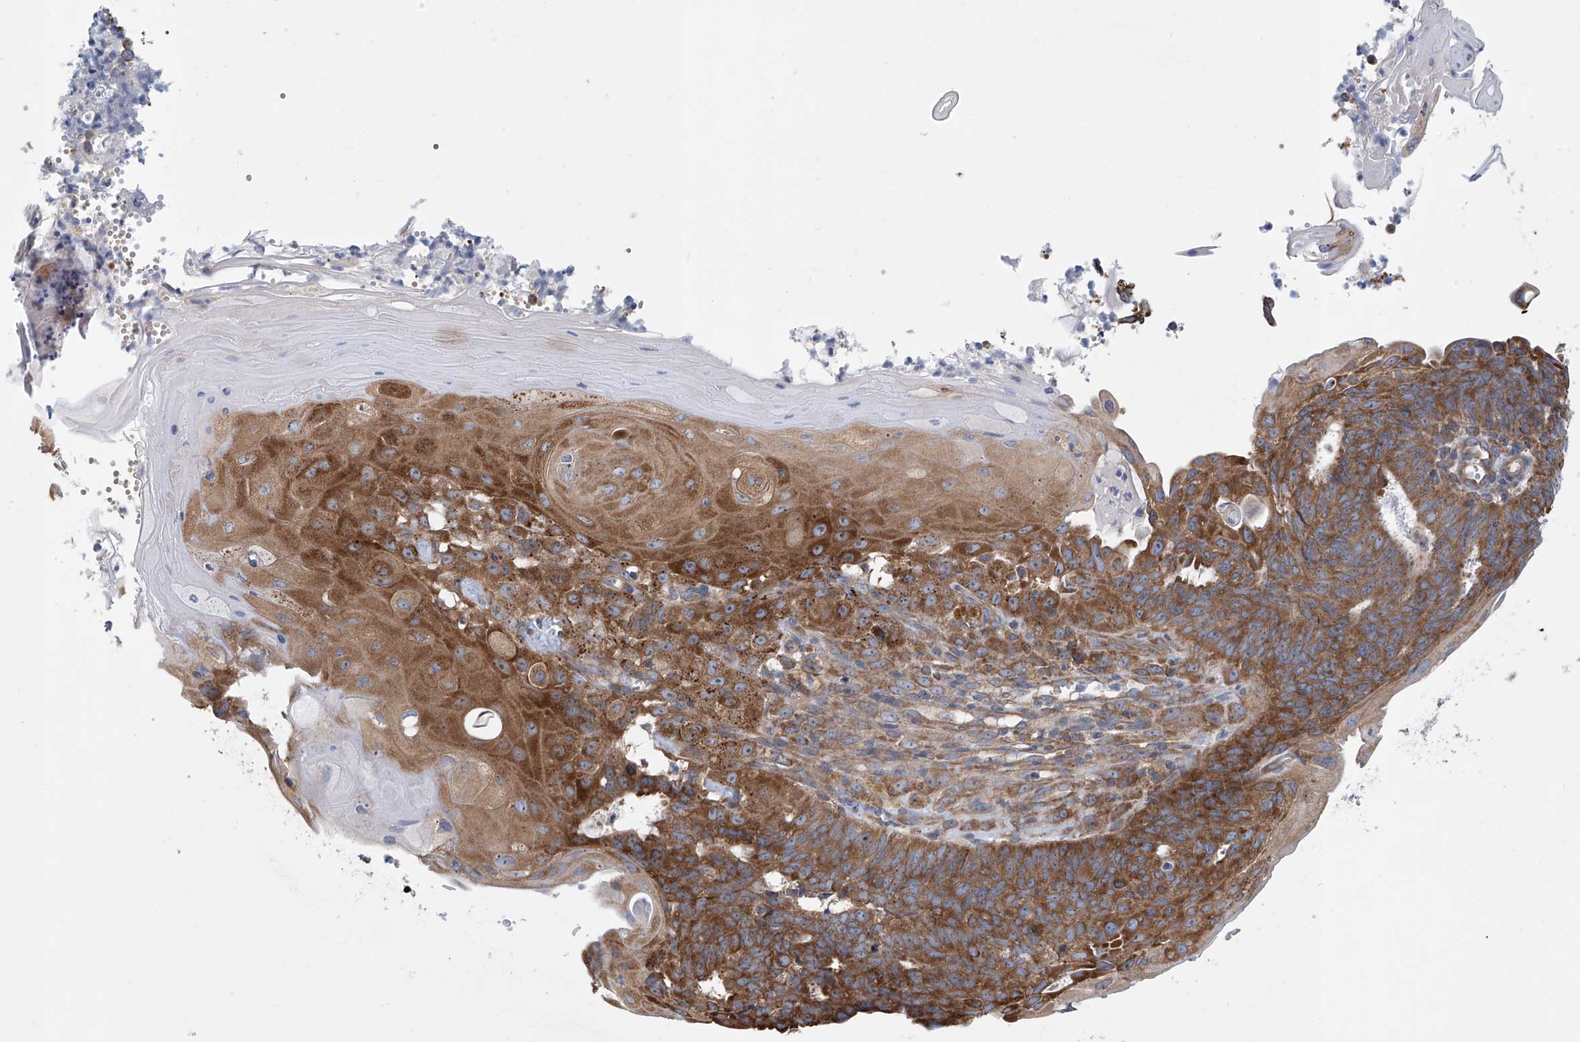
{"staining": {"intensity": "strong", "quantity": ">75%", "location": "cytoplasmic/membranous"}, "tissue": "endometrial cancer", "cell_type": "Tumor cells", "image_type": "cancer", "snomed": [{"axis": "morphology", "description": "Adenocarcinoma, NOS"}, {"axis": "topography", "description": "Endometrium"}], "caption": "Immunohistochemical staining of human endometrial adenocarcinoma exhibits high levels of strong cytoplasmic/membranous protein staining in about >75% of tumor cells.", "gene": "SENP2", "patient": {"sex": "female", "age": 32}}